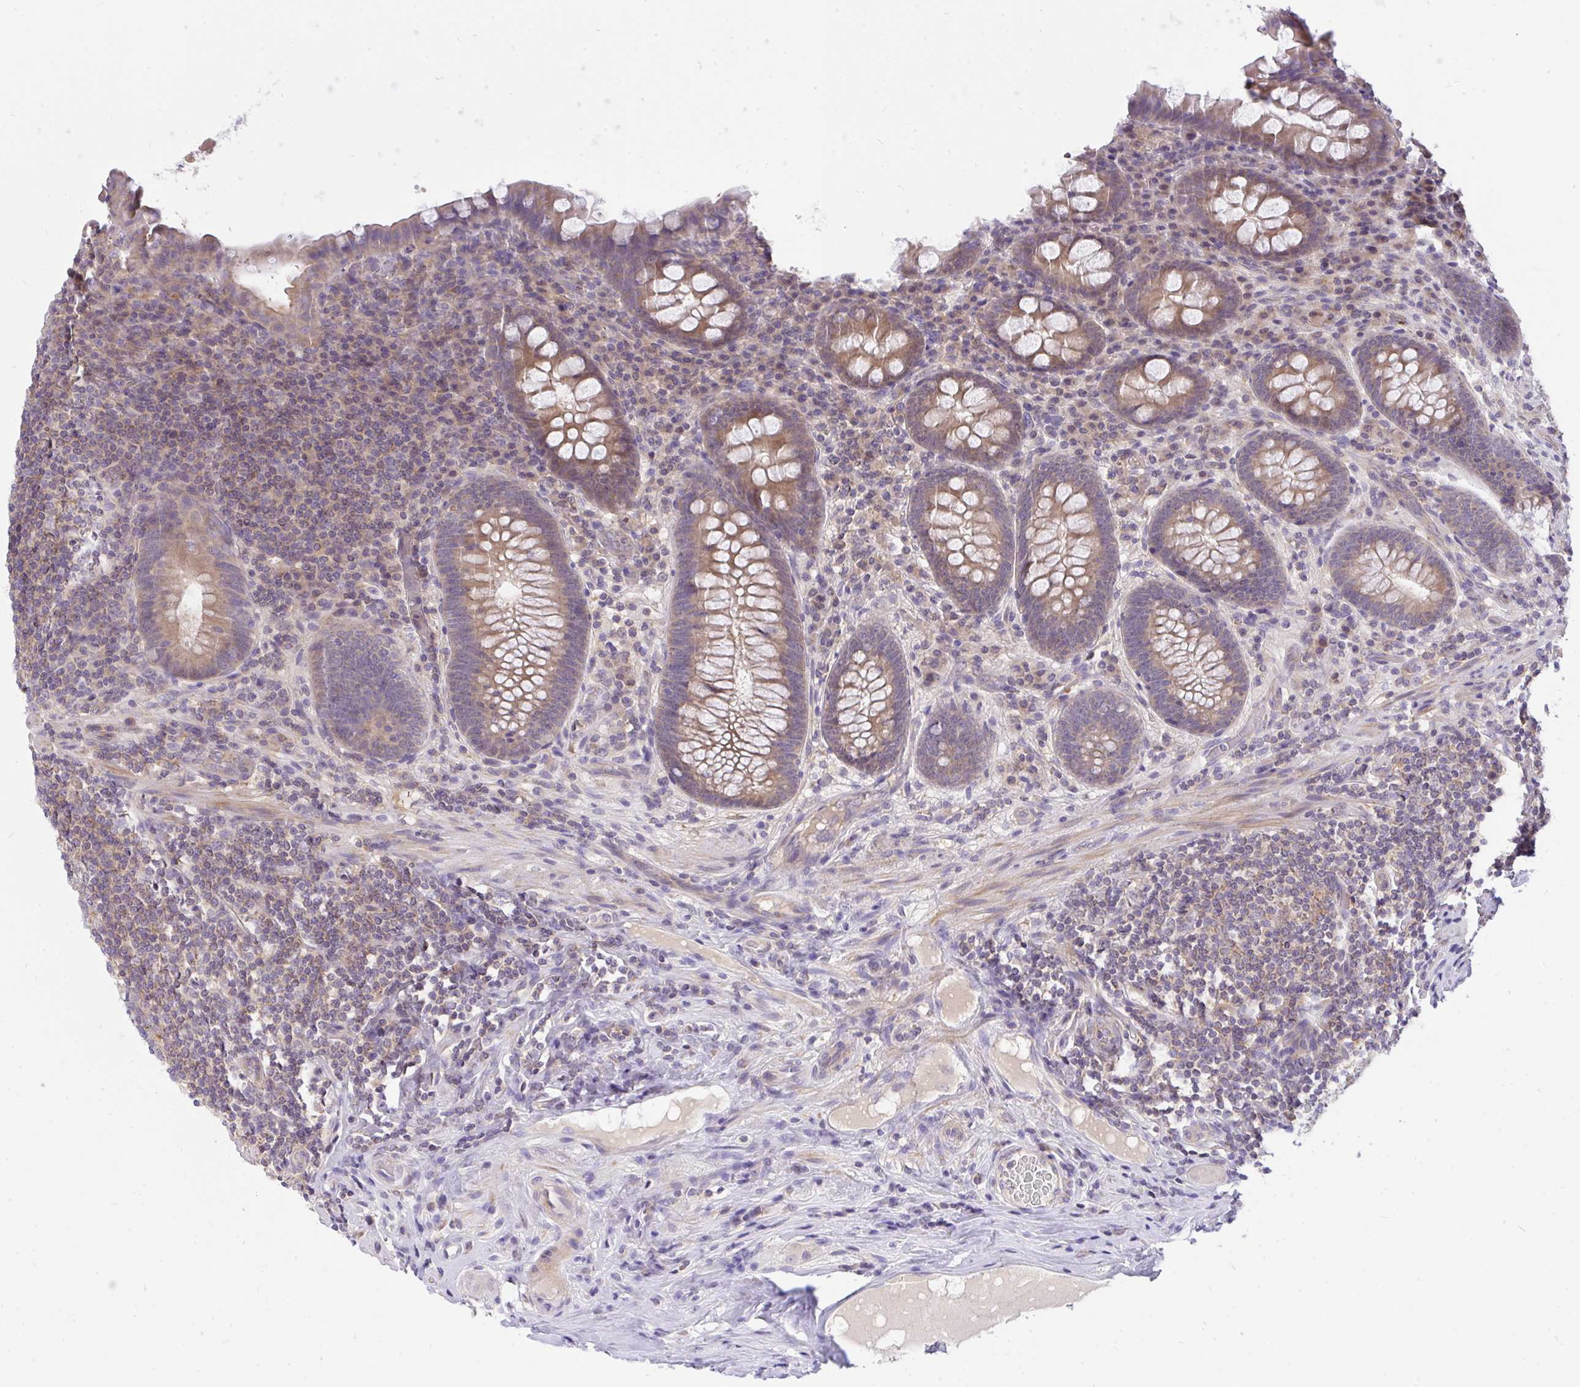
{"staining": {"intensity": "moderate", "quantity": ">75%", "location": "cytoplasmic/membranous"}, "tissue": "appendix", "cell_type": "Glandular cells", "image_type": "normal", "snomed": [{"axis": "morphology", "description": "Normal tissue, NOS"}, {"axis": "topography", "description": "Appendix"}], "caption": "Human appendix stained with a brown dye reveals moderate cytoplasmic/membranous positive staining in about >75% of glandular cells.", "gene": "C19orf54", "patient": {"sex": "male", "age": 71}}